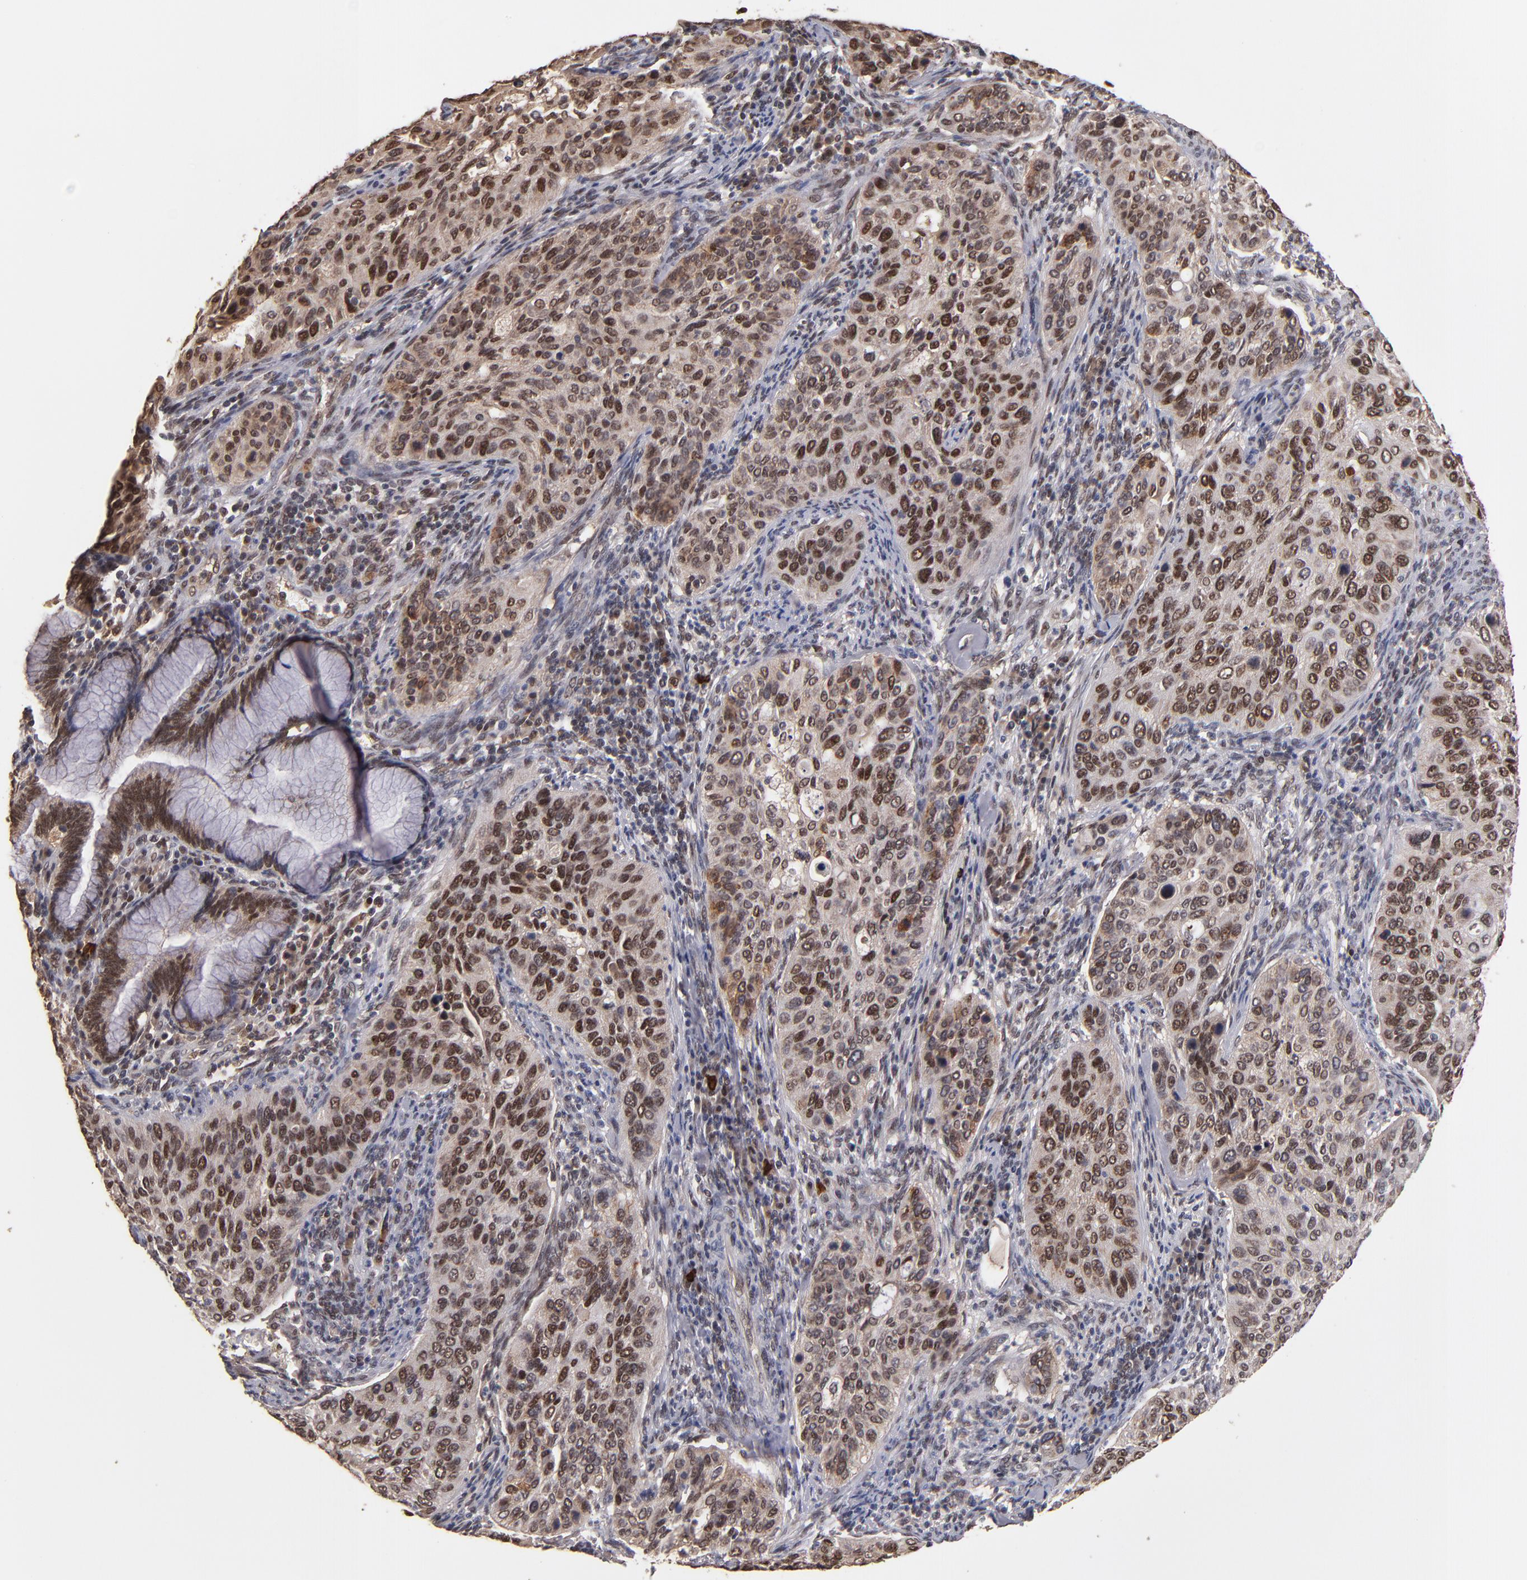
{"staining": {"intensity": "moderate", "quantity": ">75%", "location": "nuclear"}, "tissue": "cervical cancer", "cell_type": "Tumor cells", "image_type": "cancer", "snomed": [{"axis": "morphology", "description": "Squamous cell carcinoma, NOS"}, {"axis": "topography", "description": "Cervix"}], "caption": "About >75% of tumor cells in cervical cancer (squamous cell carcinoma) exhibit moderate nuclear protein positivity as visualized by brown immunohistochemical staining.", "gene": "EAPP", "patient": {"sex": "female", "age": 57}}